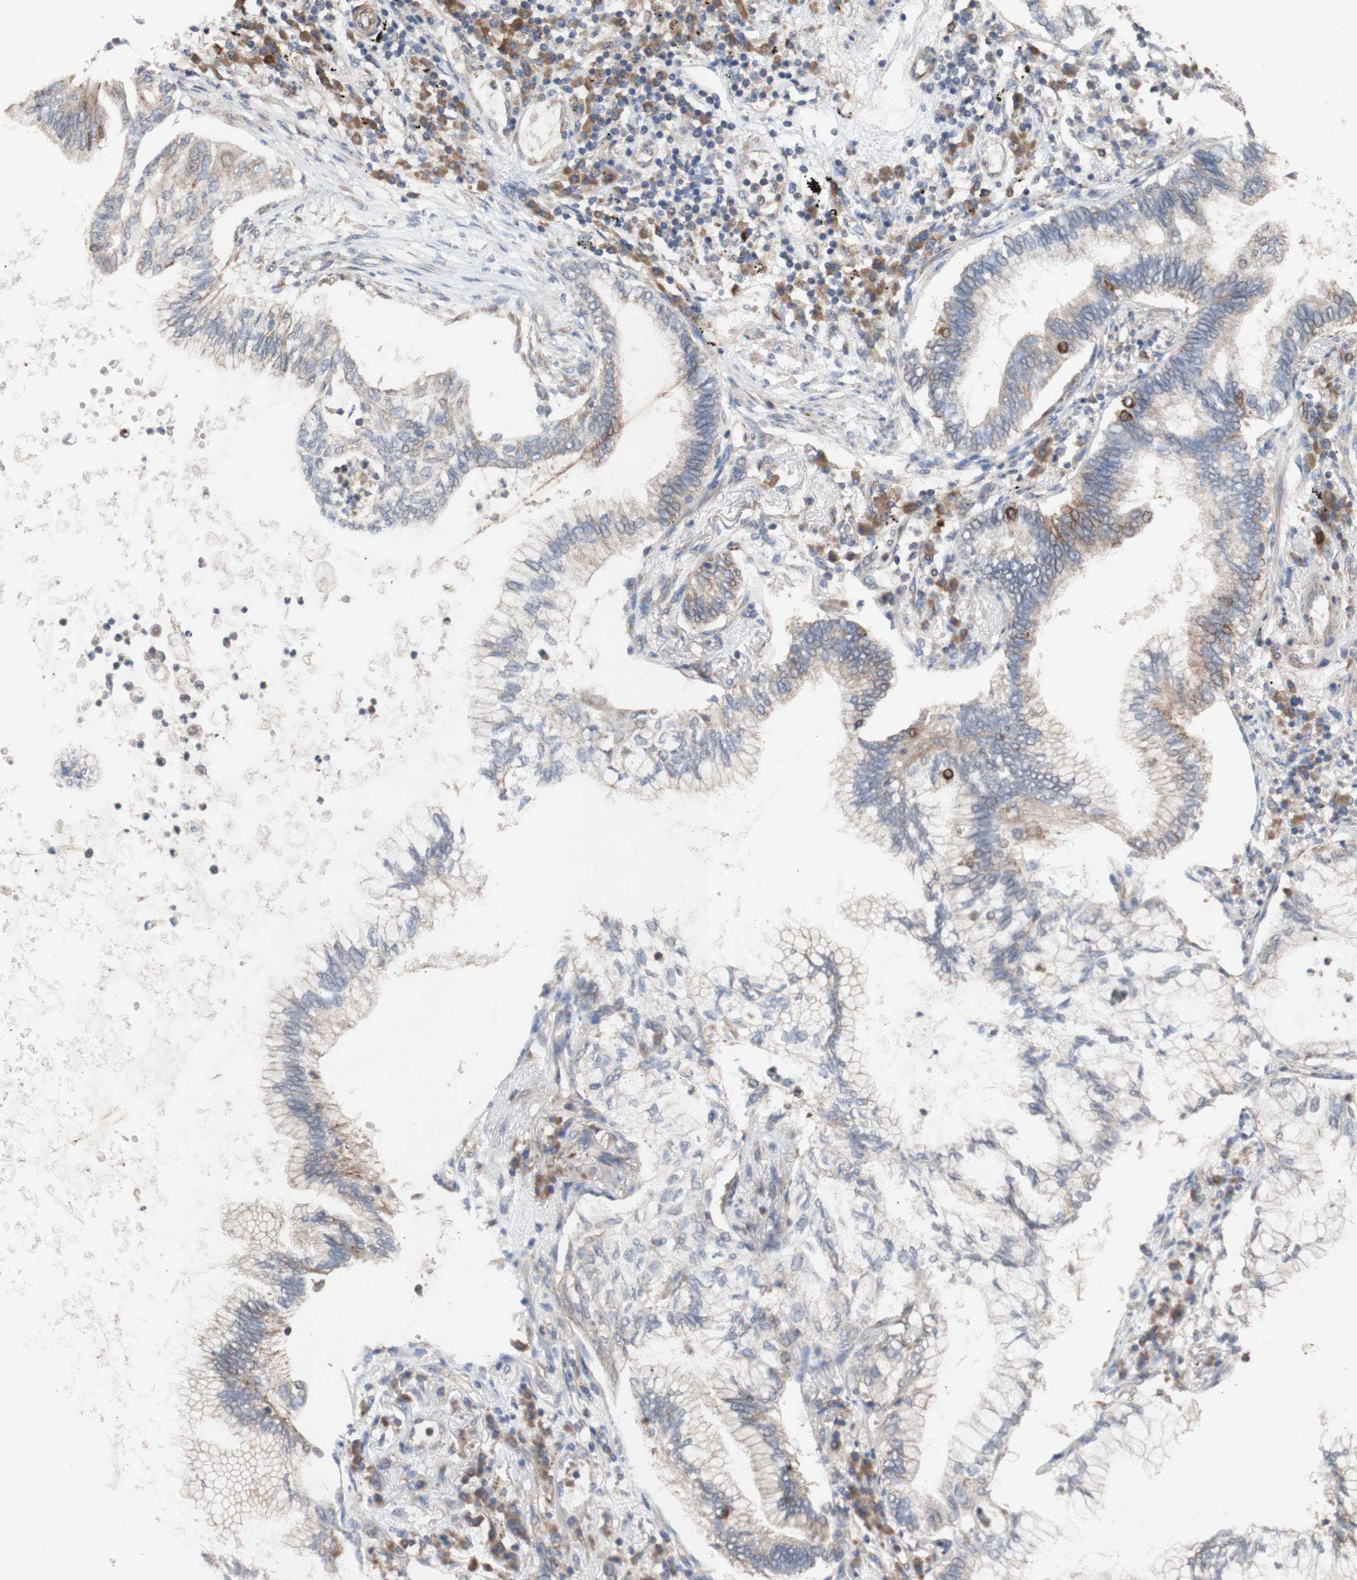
{"staining": {"intensity": "weak", "quantity": "25%-75%", "location": "cytoplasmic/membranous"}, "tissue": "lung cancer", "cell_type": "Tumor cells", "image_type": "cancer", "snomed": [{"axis": "morphology", "description": "Normal tissue, NOS"}, {"axis": "morphology", "description": "Adenocarcinoma, NOS"}, {"axis": "topography", "description": "Bronchus"}, {"axis": "topography", "description": "Lung"}], "caption": "Tumor cells reveal low levels of weak cytoplasmic/membranous staining in about 25%-75% of cells in human lung adenocarcinoma.", "gene": "EIF2S3", "patient": {"sex": "female", "age": 70}}